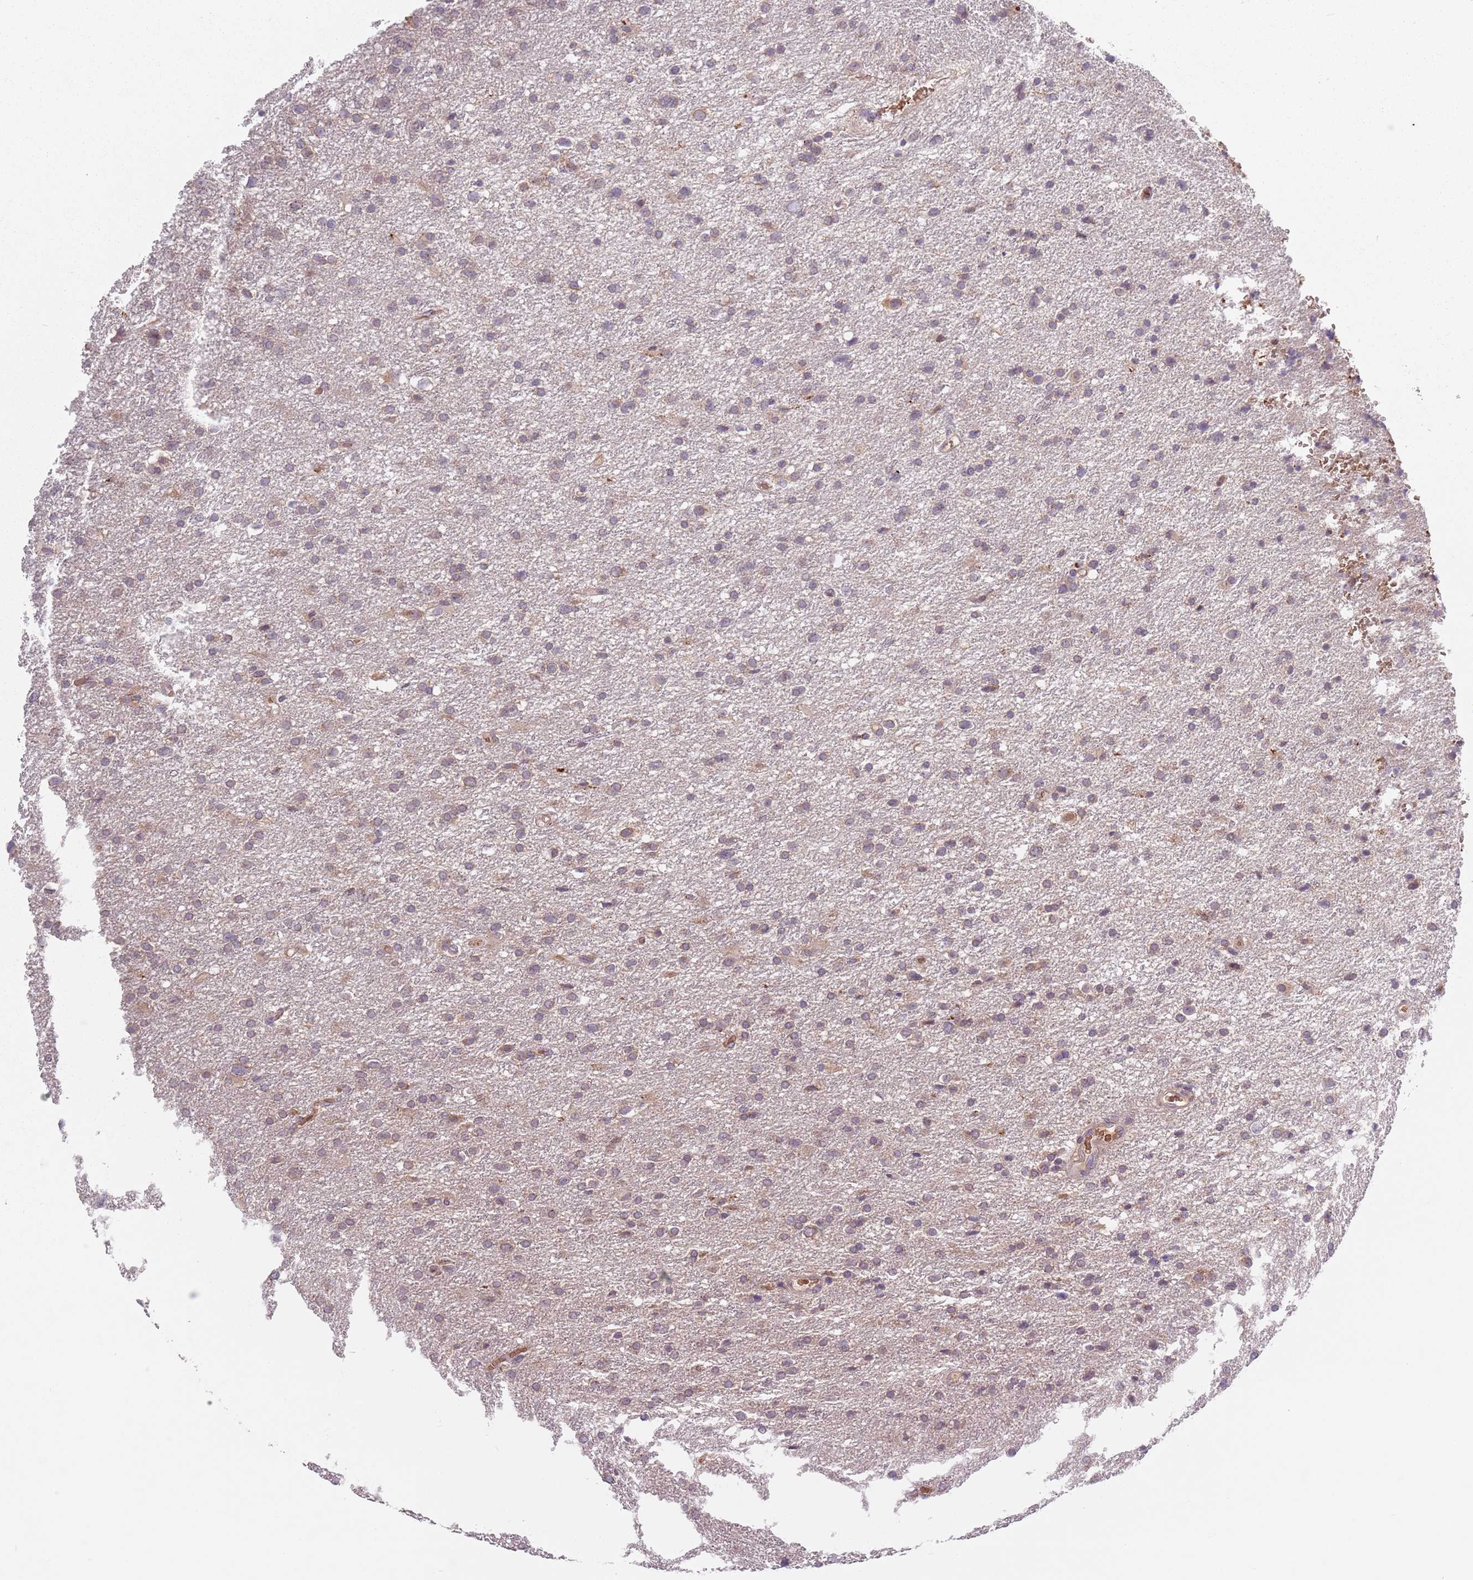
{"staining": {"intensity": "weak", "quantity": "25%-75%", "location": "cytoplasmic/membranous"}, "tissue": "glioma", "cell_type": "Tumor cells", "image_type": "cancer", "snomed": [{"axis": "morphology", "description": "Glioma, malignant, Low grade"}, {"axis": "topography", "description": "Brain"}], "caption": "Protein staining of glioma tissue displays weak cytoplasmic/membranous positivity in about 25%-75% of tumor cells.", "gene": "ASB13", "patient": {"sex": "female", "age": 32}}